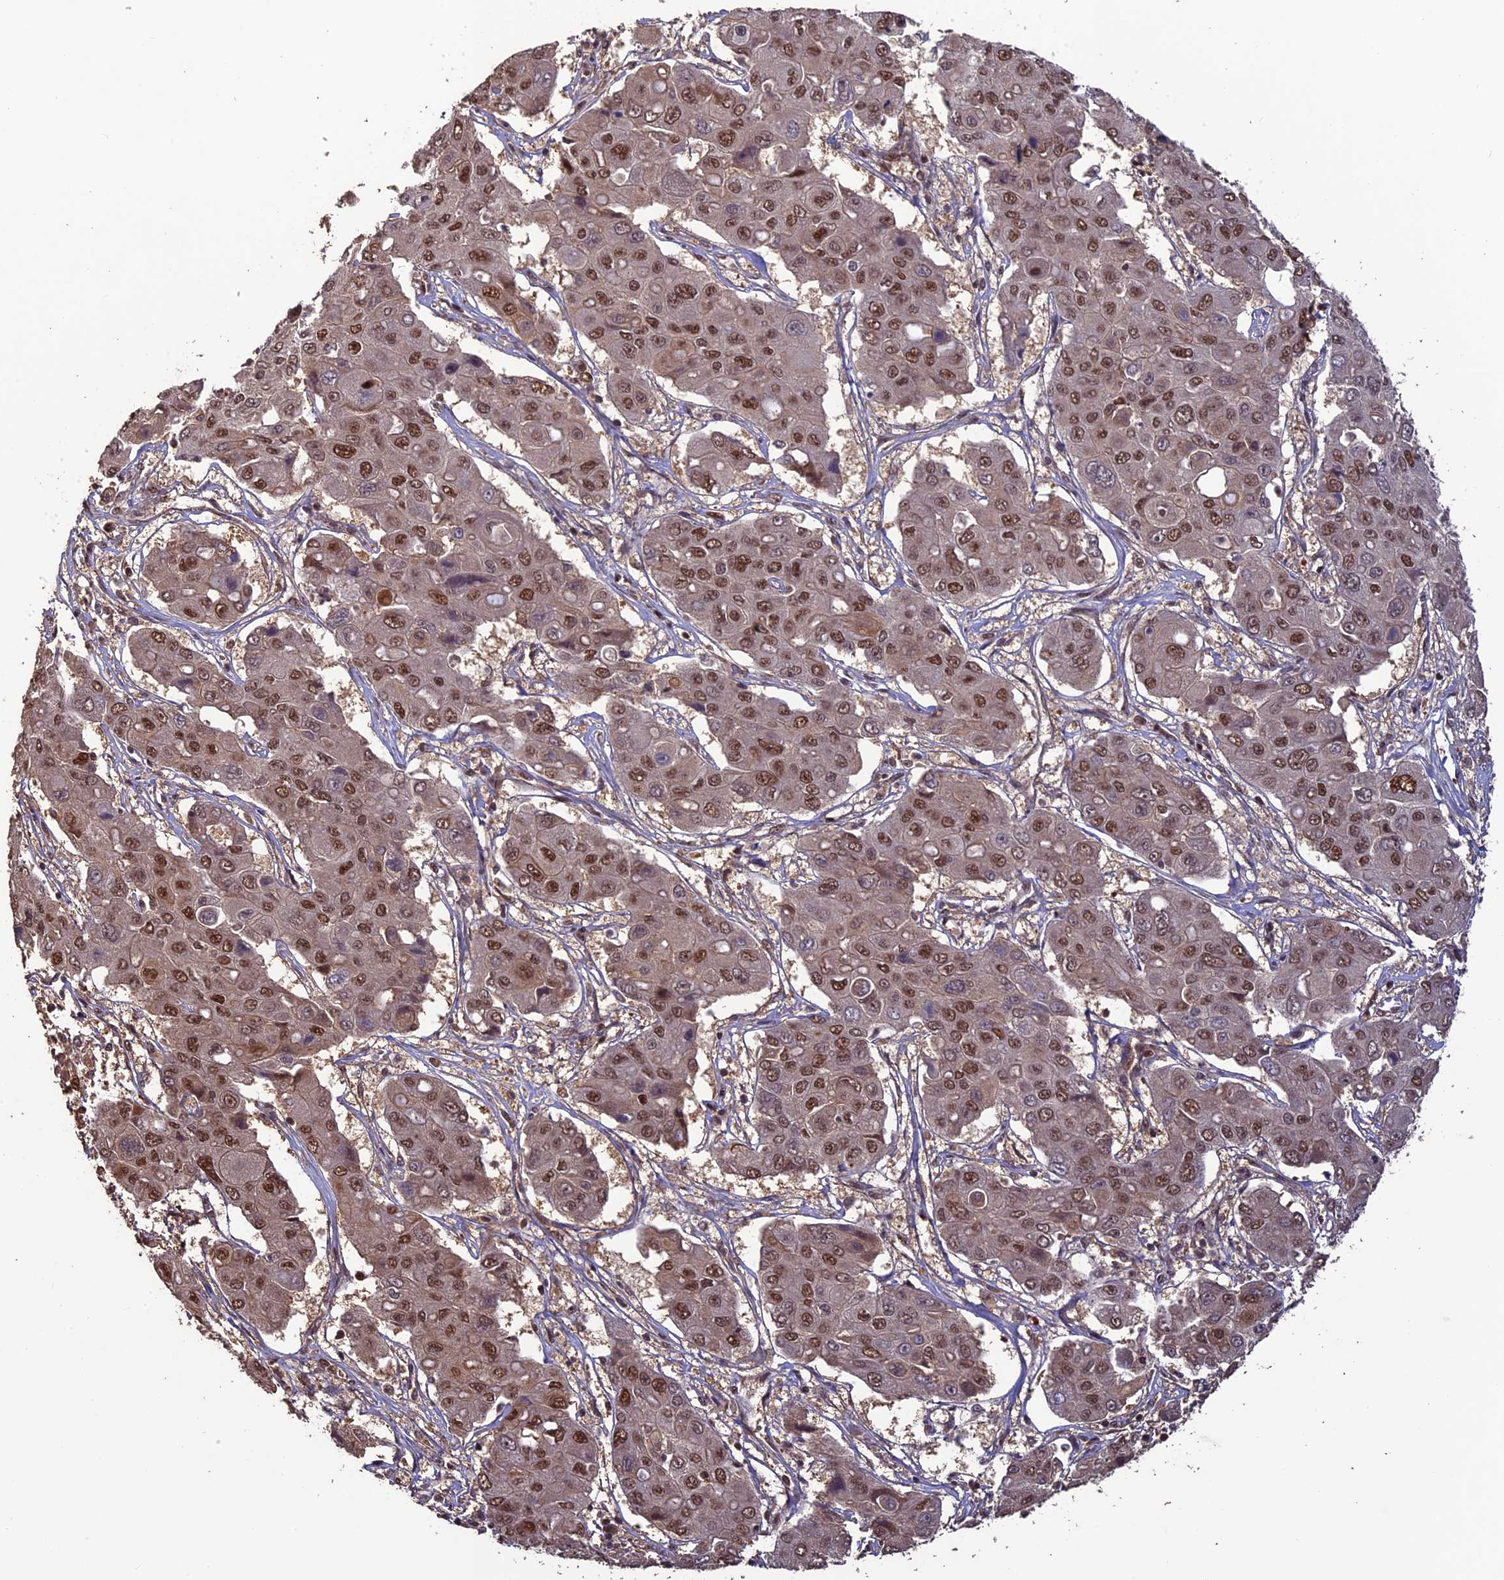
{"staining": {"intensity": "moderate", "quantity": ">75%", "location": "nuclear"}, "tissue": "liver cancer", "cell_type": "Tumor cells", "image_type": "cancer", "snomed": [{"axis": "morphology", "description": "Cholangiocarcinoma"}, {"axis": "topography", "description": "Liver"}], "caption": "Moderate nuclear positivity for a protein is appreciated in approximately >75% of tumor cells of liver cancer (cholangiocarcinoma) using IHC.", "gene": "NAE1", "patient": {"sex": "male", "age": 67}}